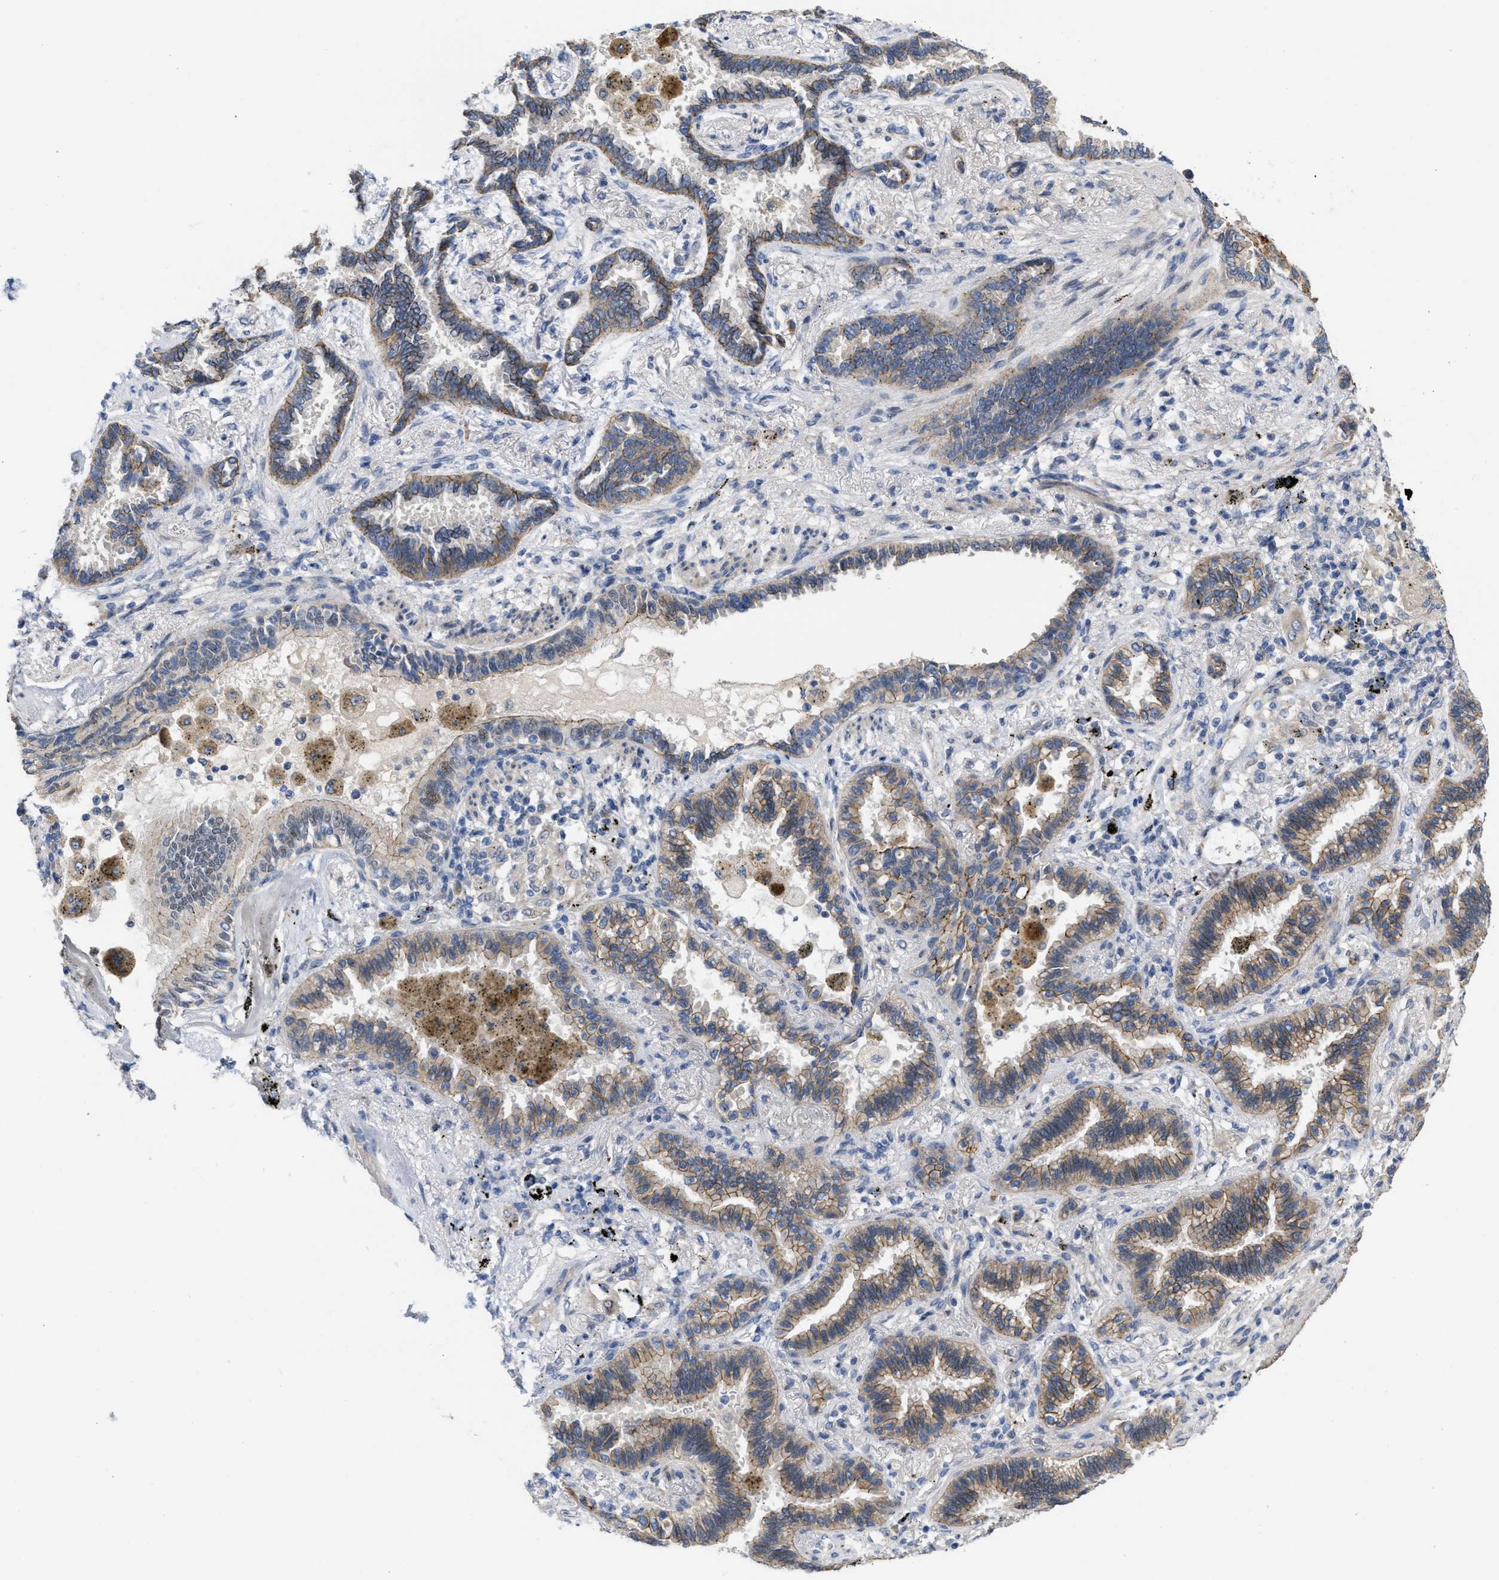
{"staining": {"intensity": "moderate", "quantity": ">75%", "location": "cytoplasmic/membranous"}, "tissue": "lung cancer", "cell_type": "Tumor cells", "image_type": "cancer", "snomed": [{"axis": "morphology", "description": "Normal tissue, NOS"}, {"axis": "morphology", "description": "Adenocarcinoma, NOS"}, {"axis": "topography", "description": "Lung"}], "caption": "Protein expression by IHC displays moderate cytoplasmic/membranous staining in about >75% of tumor cells in lung adenocarcinoma.", "gene": "CDPF1", "patient": {"sex": "male", "age": 59}}